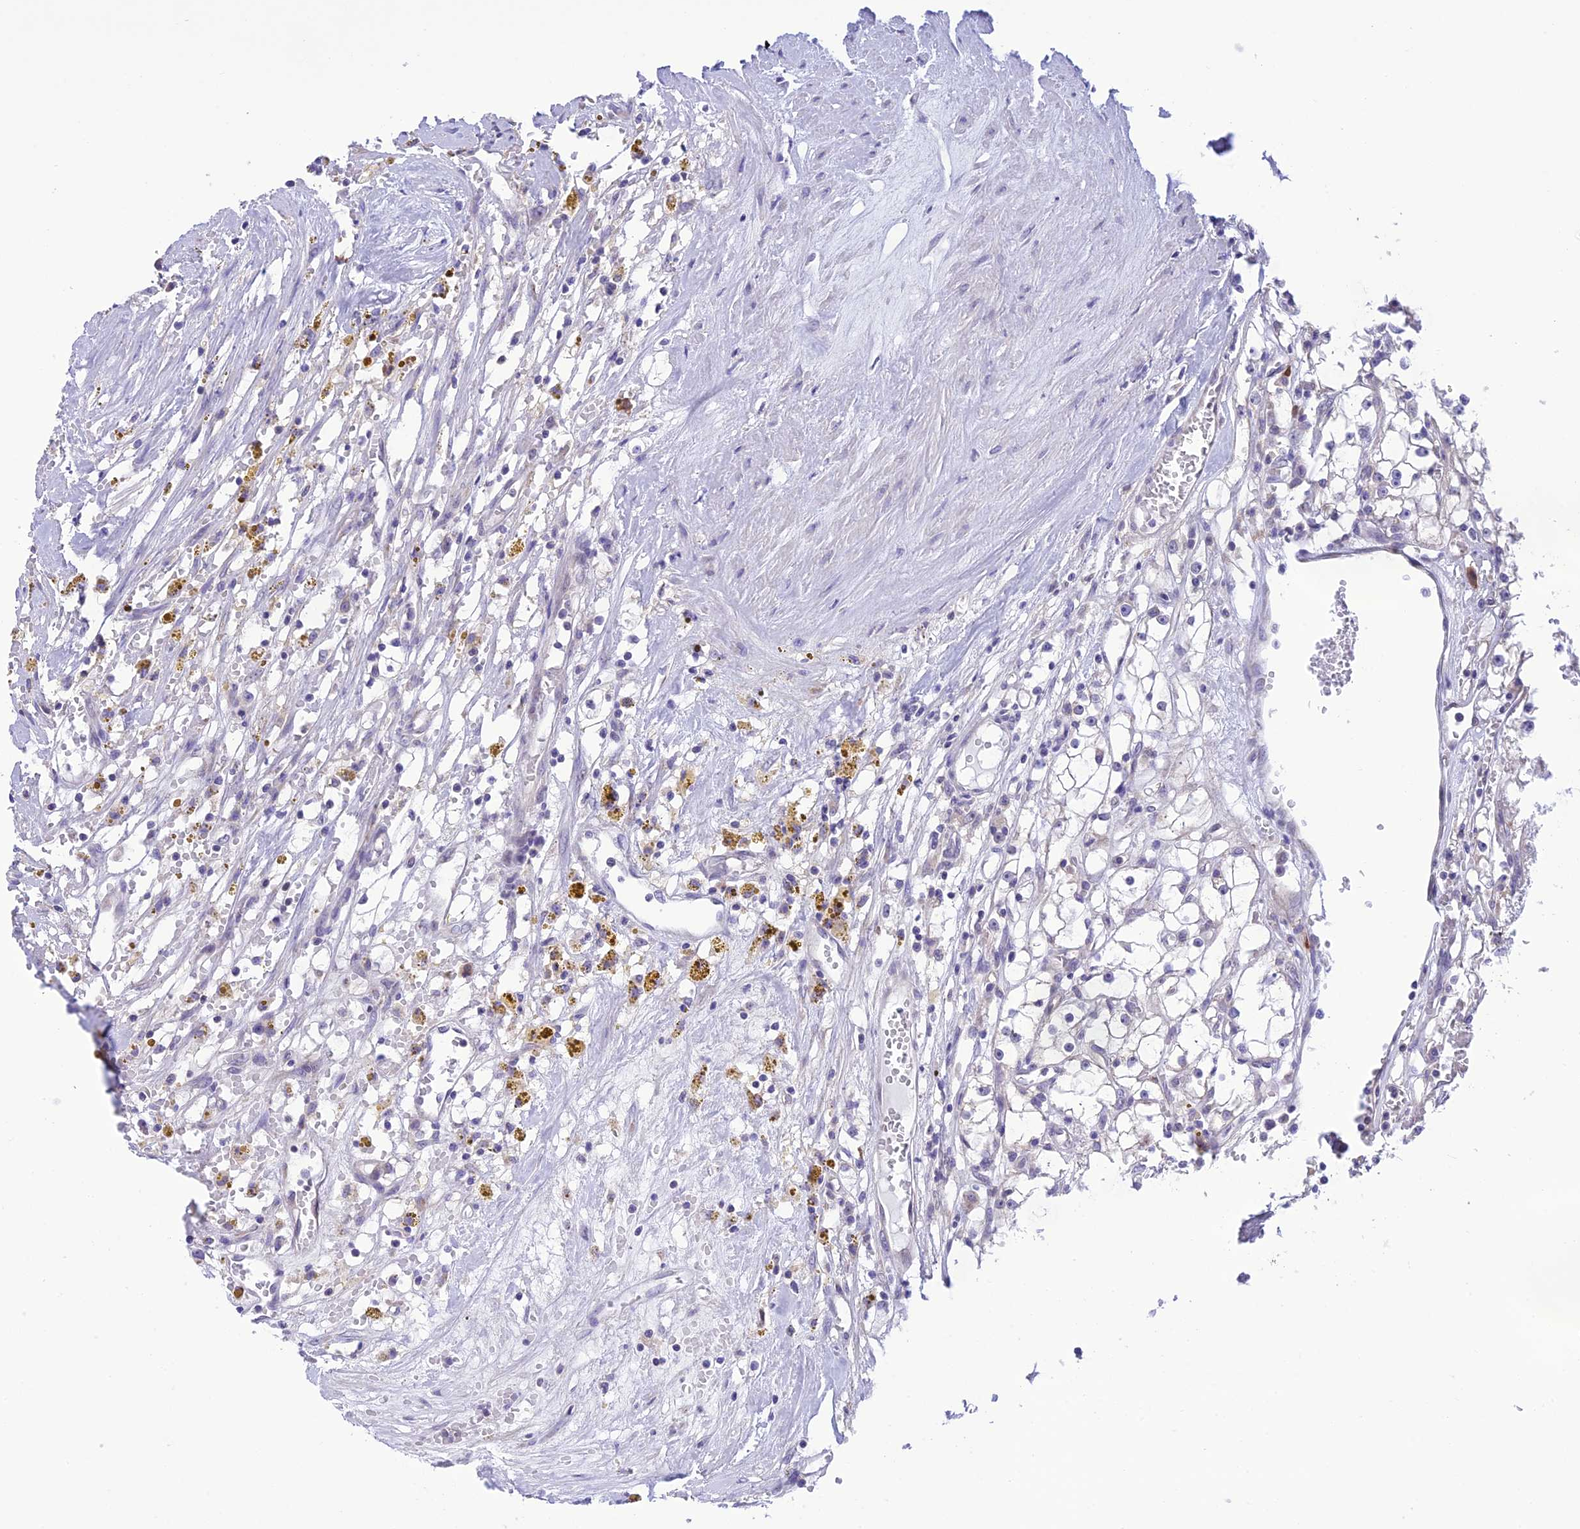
{"staining": {"intensity": "negative", "quantity": "none", "location": "none"}, "tissue": "renal cancer", "cell_type": "Tumor cells", "image_type": "cancer", "snomed": [{"axis": "morphology", "description": "Adenocarcinoma, NOS"}, {"axis": "topography", "description": "Kidney"}], "caption": "IHC micrograph of renal cancer stained for a protein (brown), which exhibits no positivity in tumor cells.", "gene": "RNF126", "patient": {"sex": "male", "age": 56}}